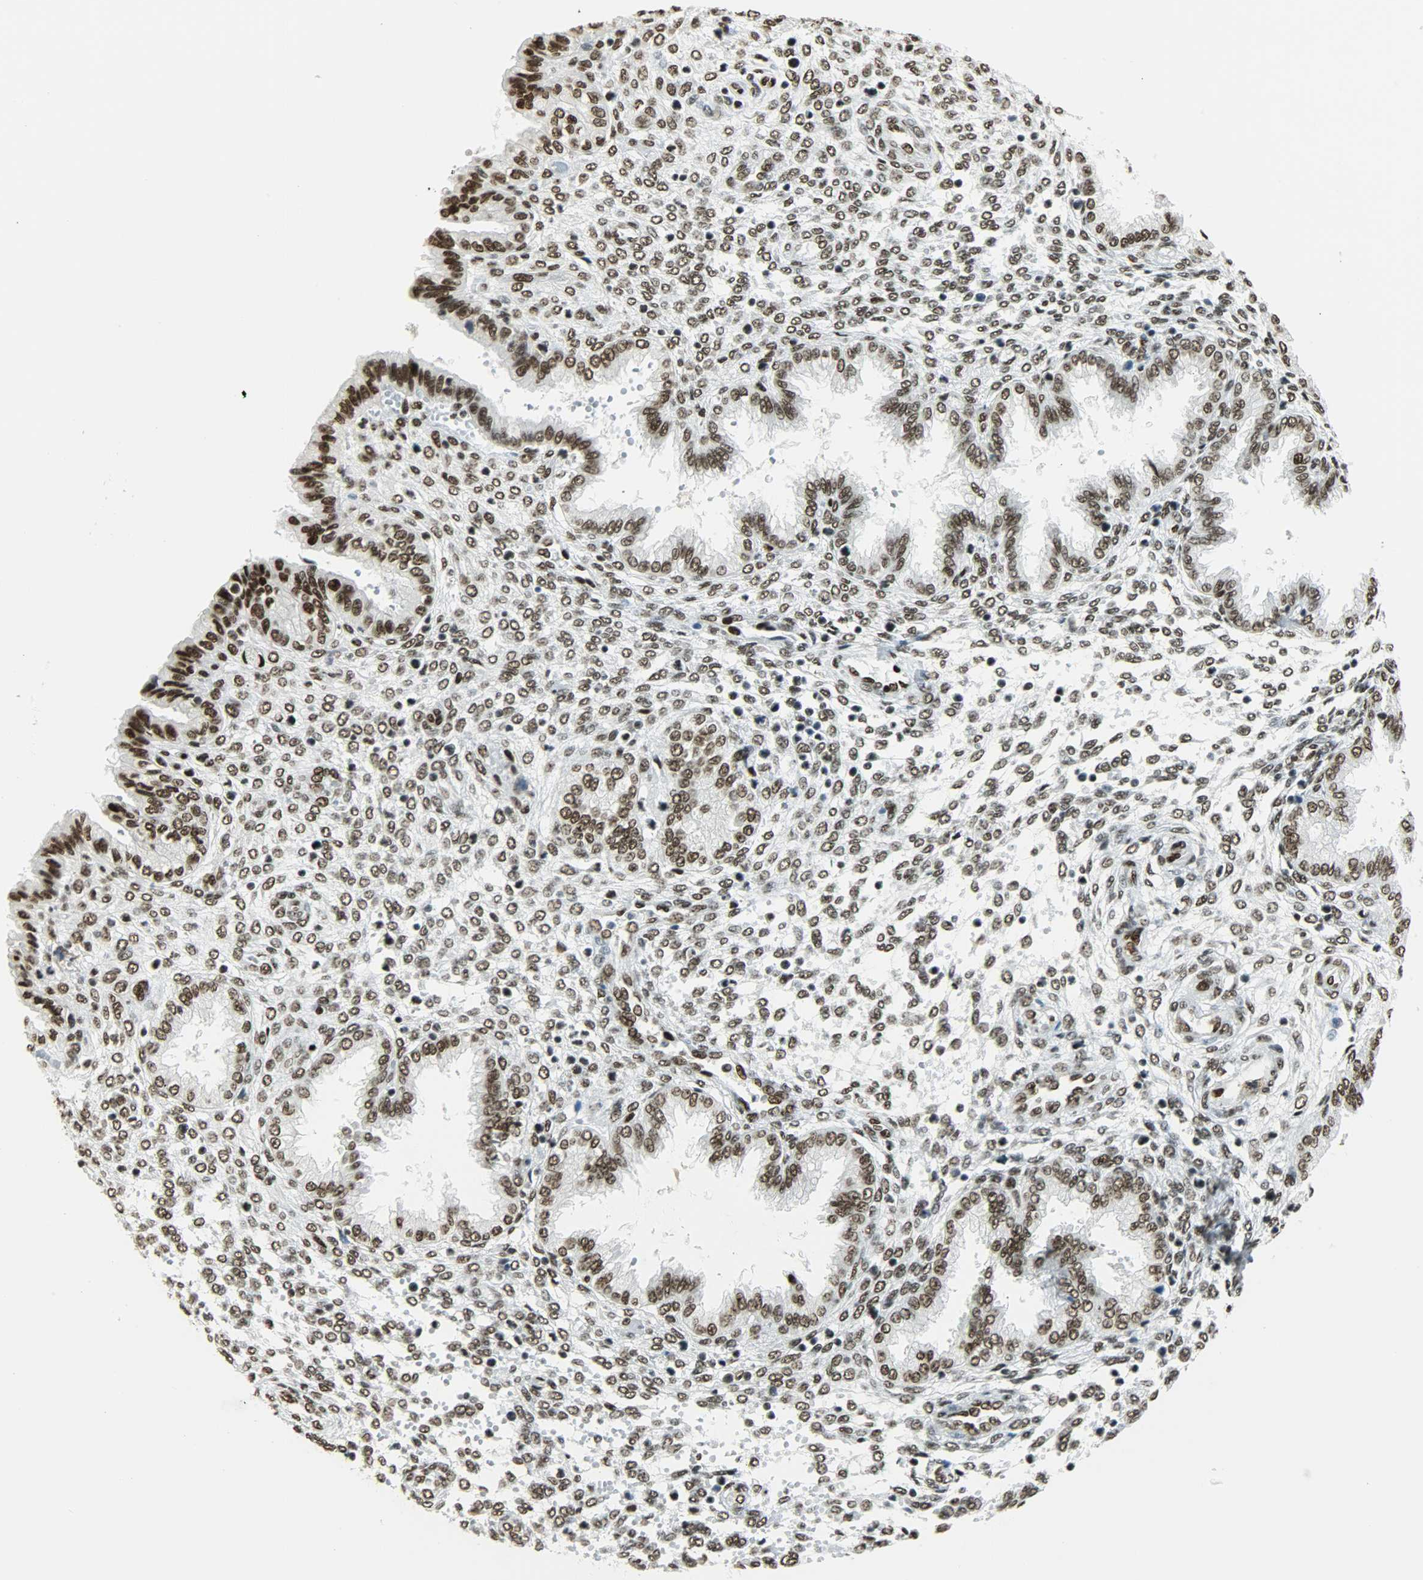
{"staining": {"intensity": "weak", "quantity": "<25%", "location": "nuclear"}, "tissue": "endometrium", "cell_type": "Cells in endometrial stroma", "image_type": "normal", "snomed": [{"axis": "morphology", "description": "Normal tissue, NOS"}, {"axis": "topography", "description": "Endometrium"}], "caption": "High power microscopy photomicrograph of an IHC micrograph of unremarkable endometrium, revealing no significant staining in cells in endometrial stroma.", "gene": "MYEF2", "patient": {"sex": "female", "age": 33}}